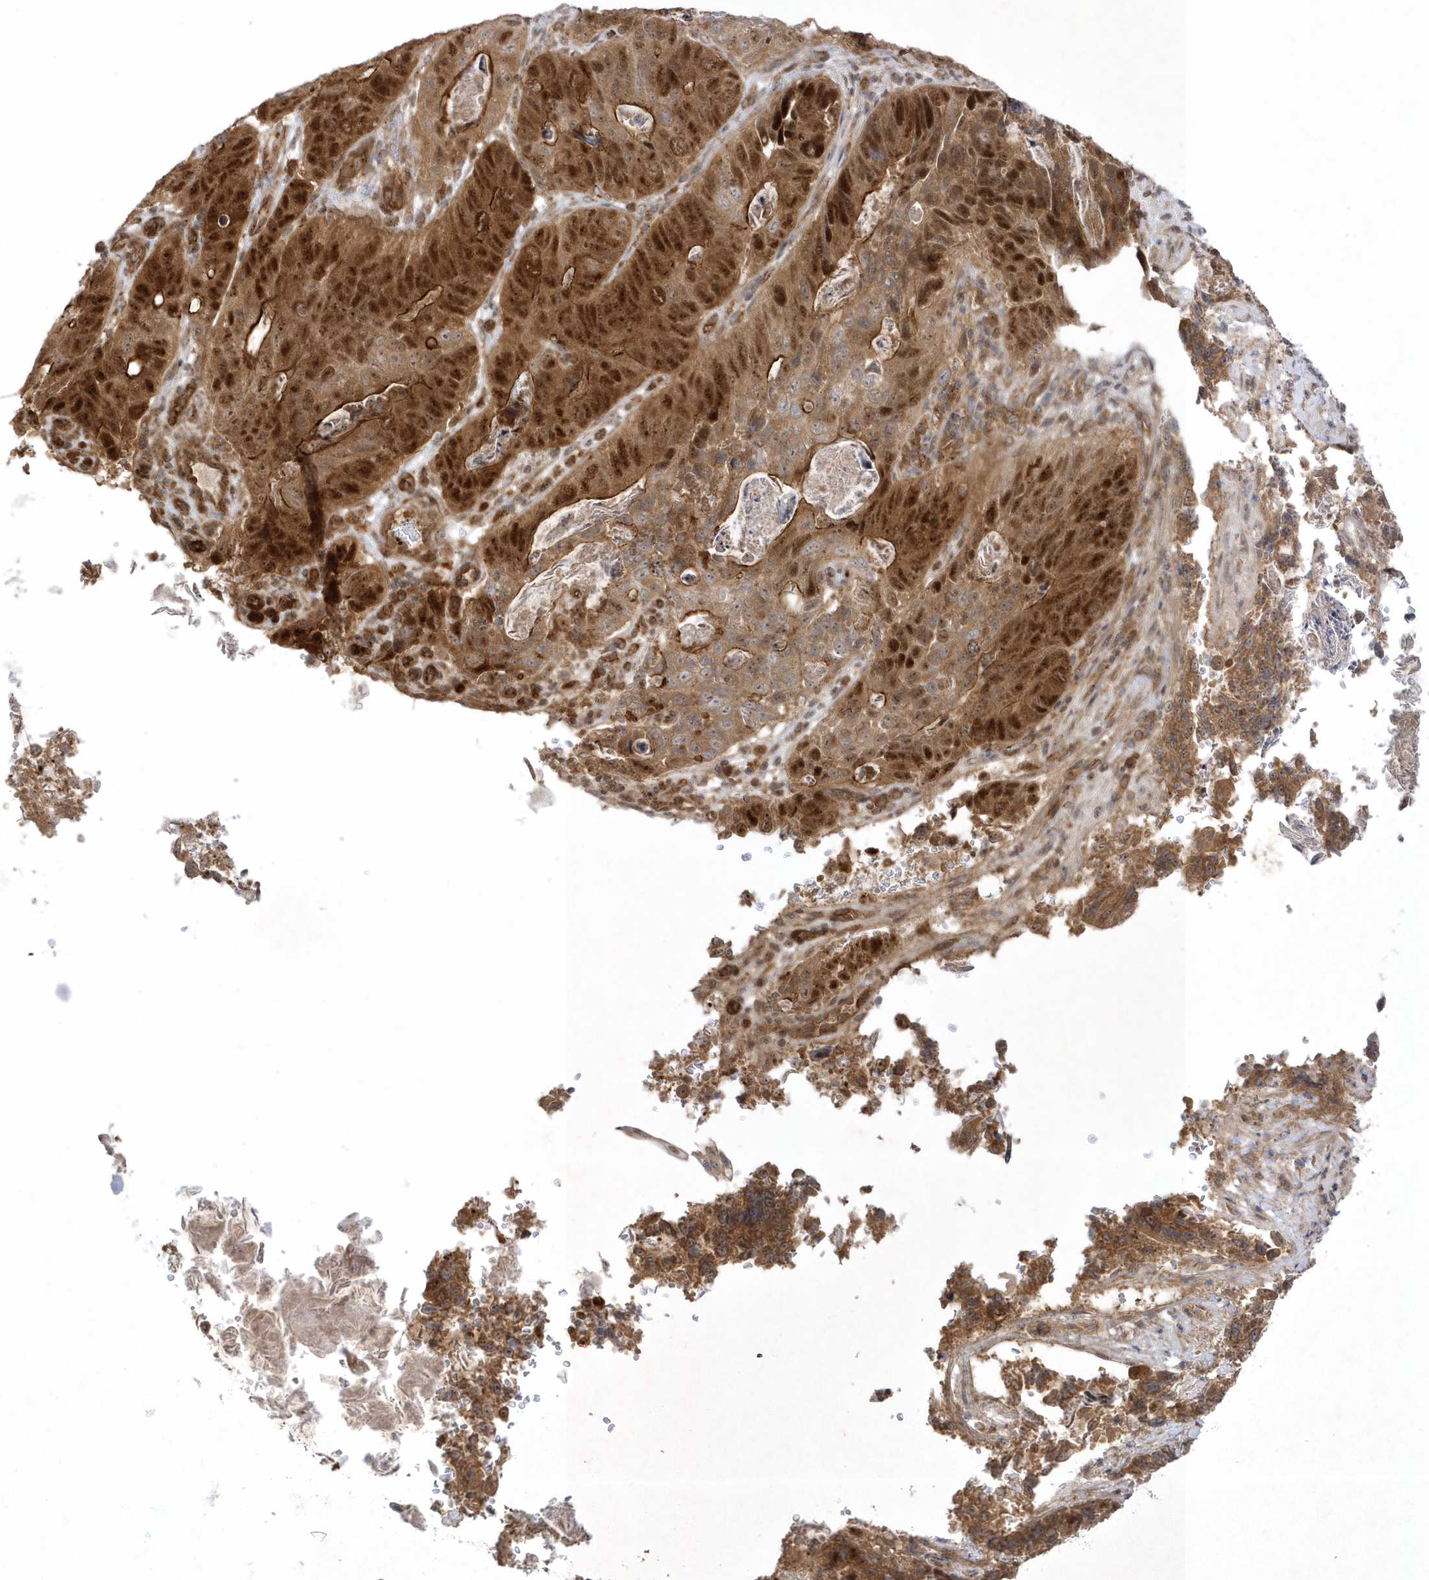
{"staining": {"intensity": "strong", "quantity": ">75%", "location": "cytoplasmic/membranous,nuclear"}, "tissue": "stomach cancer", "cell_type": "Tumor cells", "image_type": "cancer", "snomed": [{"axis": "morphology", "description": "Normal tissue, NOS"}, {"axis": "morphology", "description": "Adenocarcinoma, NOS"}, {"axis": "topography", "description": "Stomach"}], "caption": "Adenocarcinoma (stomach) was stained to show a protein in brown. There is high levels of strong cytoplasmic/membranous and nuclear positivity in about >75% of tumor cells.", "gene": "NAF1", "patient": {"sex": "female", "age": 89}}